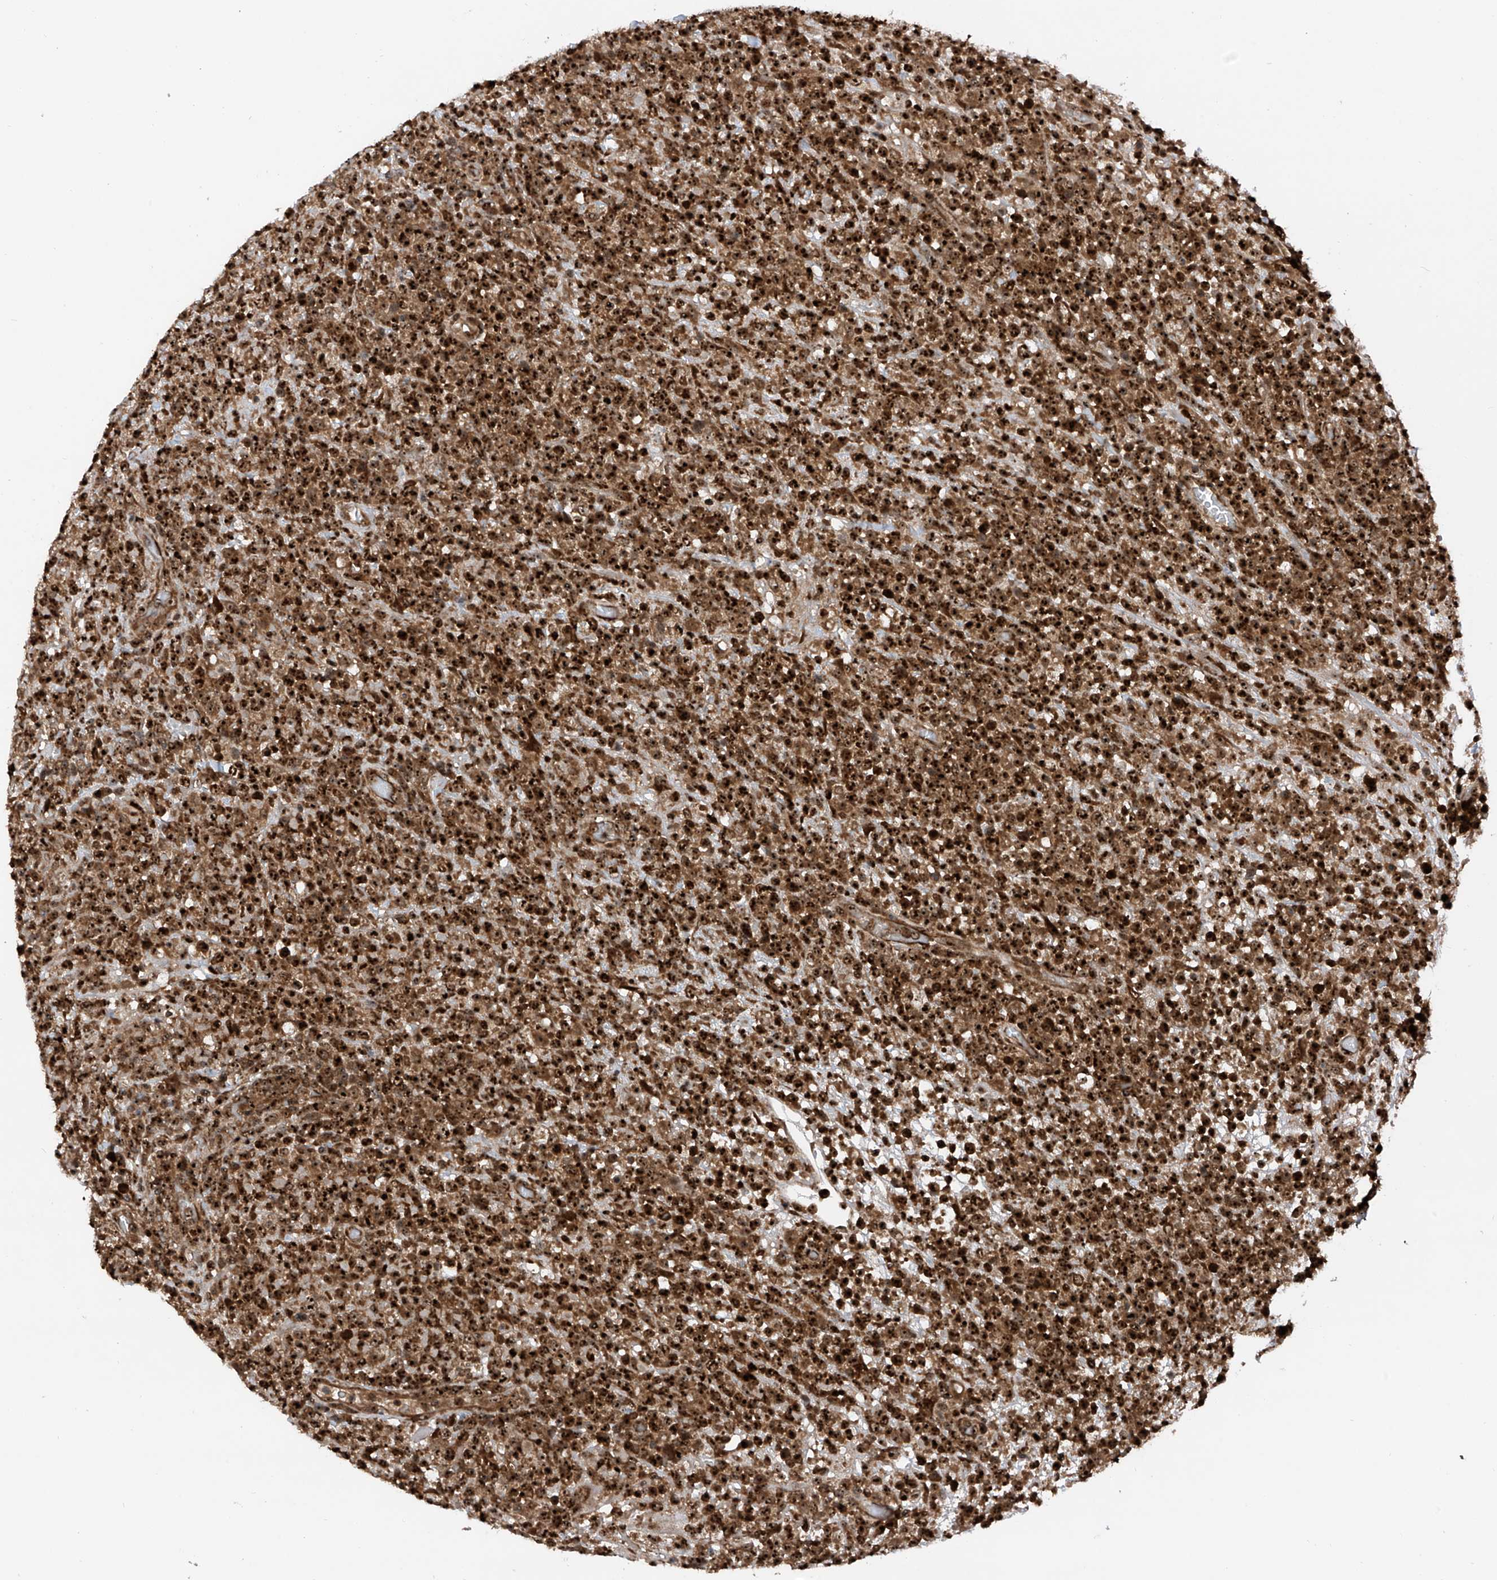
{"staining": {"intensity": "strong", "quantity": ">75%", "location": "cytoplasmic/membranous,nuclear"}, "tissue": "lymphoma", "cell_type": "Tumor cells", "image_type": "cancer", "snomed": [{"axis": "morphology", "description": "Malignant lymphoma, non-Hodgkin's type, High grade"}, {"axis": "topography", "description": "Colon"}], "caption": "Immunohistochemical staining of human high-grade malignant lymphoma, non-Hodgkin's type shows strong cytoplasmic/membranous and nuclear protein staining in about >75% of tumor cells.", "gene": "C1orf131", "patient": {"sex": "female", "age": 53}}